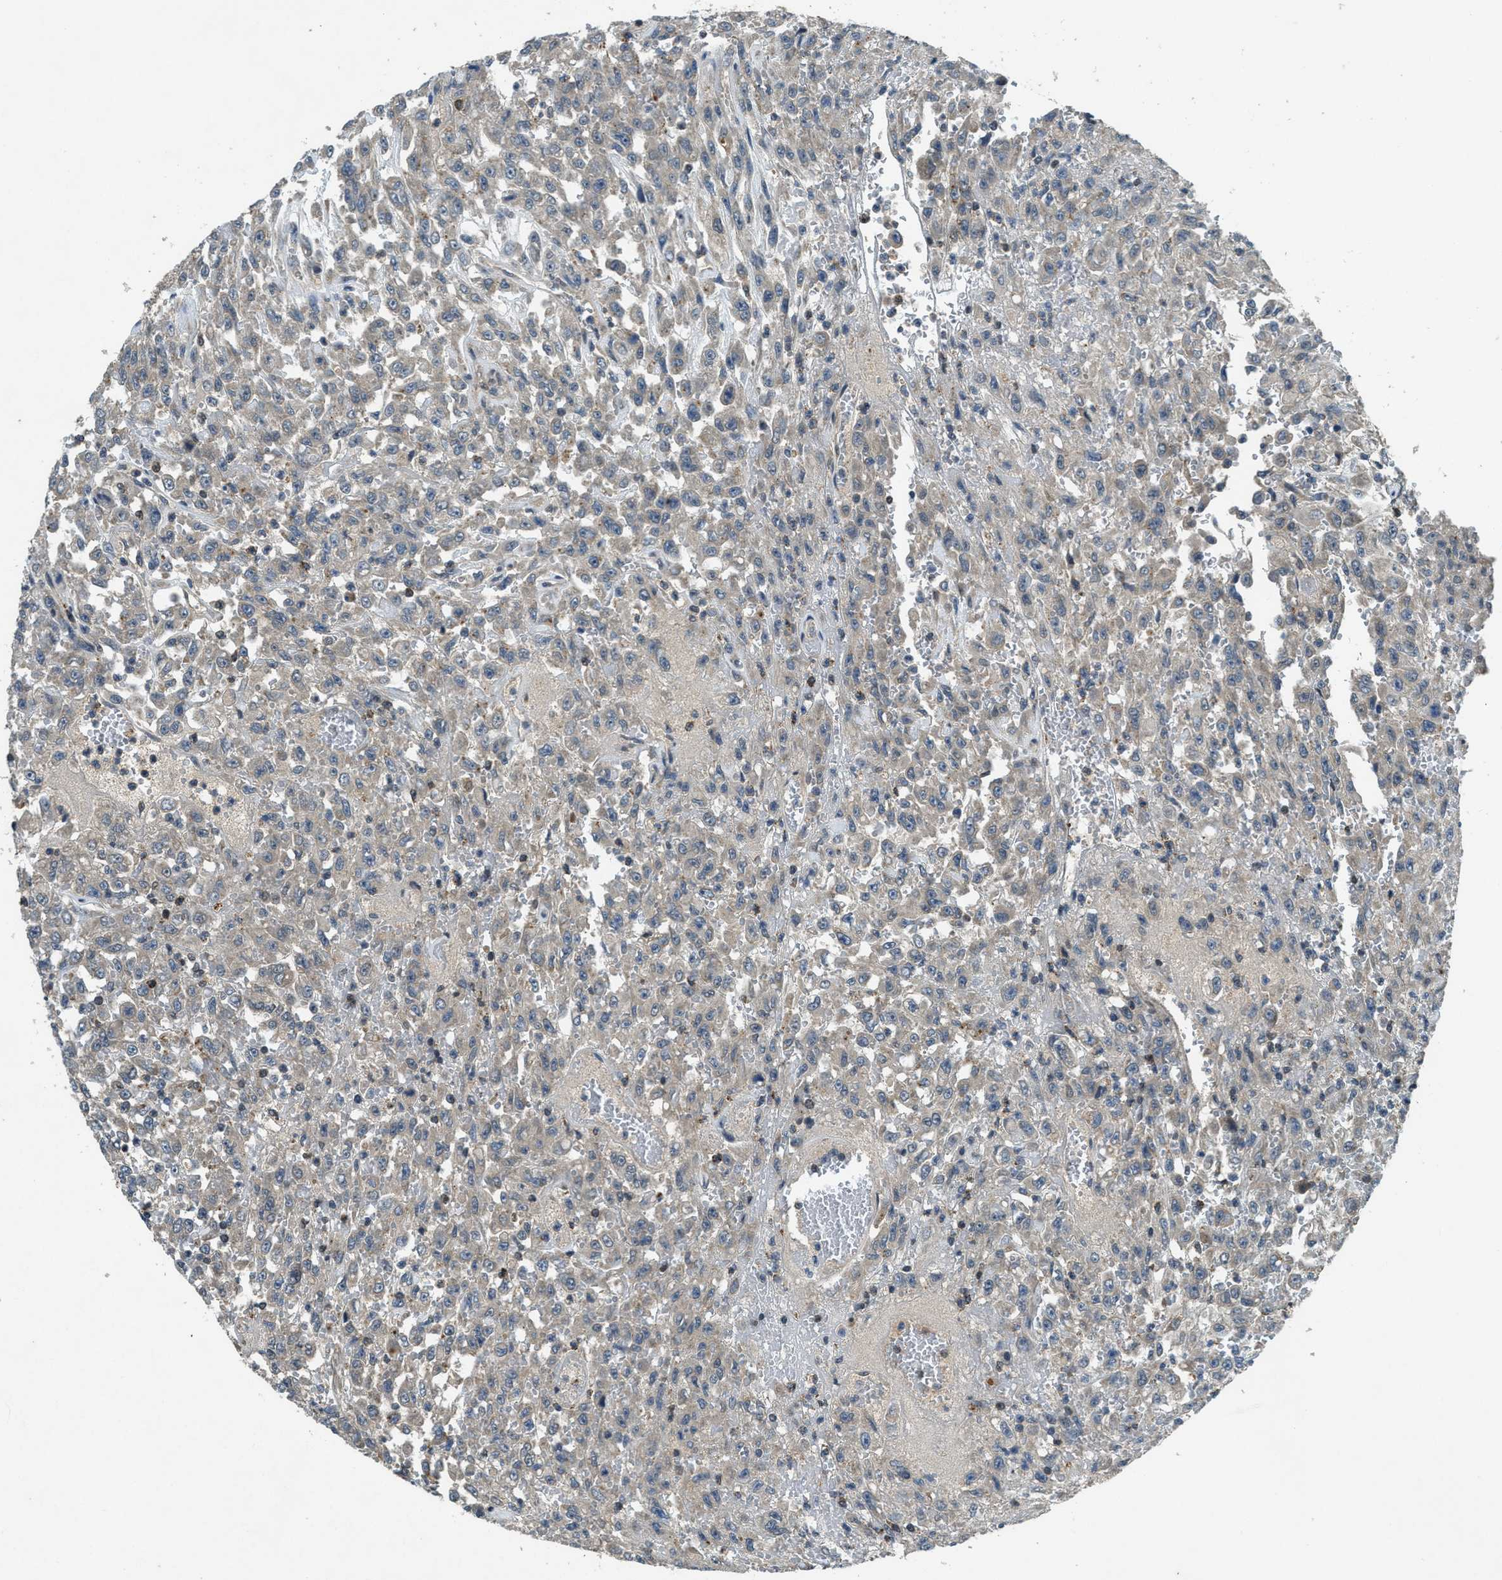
{"staining": {"intensity": "weak", "quantity": "<25%", "location": "cytoplasmic/membranous"}, "tissue": "urothelial cancer", "cell_type": "Tumor cells", "image_type": "cancer", "snomed": [{"axis": "morphology", "description": "Urothelial carcinoma, High grade"}, {"axis": "topography", "description": "Urinary bladder"}], "caption": "Photomicrograph shows no significant protein expression in tumor cells of urothelial carcinoma (high-grade). Nuclei are stained in blue.", "gene": "DUSP6", "patient": {"sex": "male", "age": 46}}